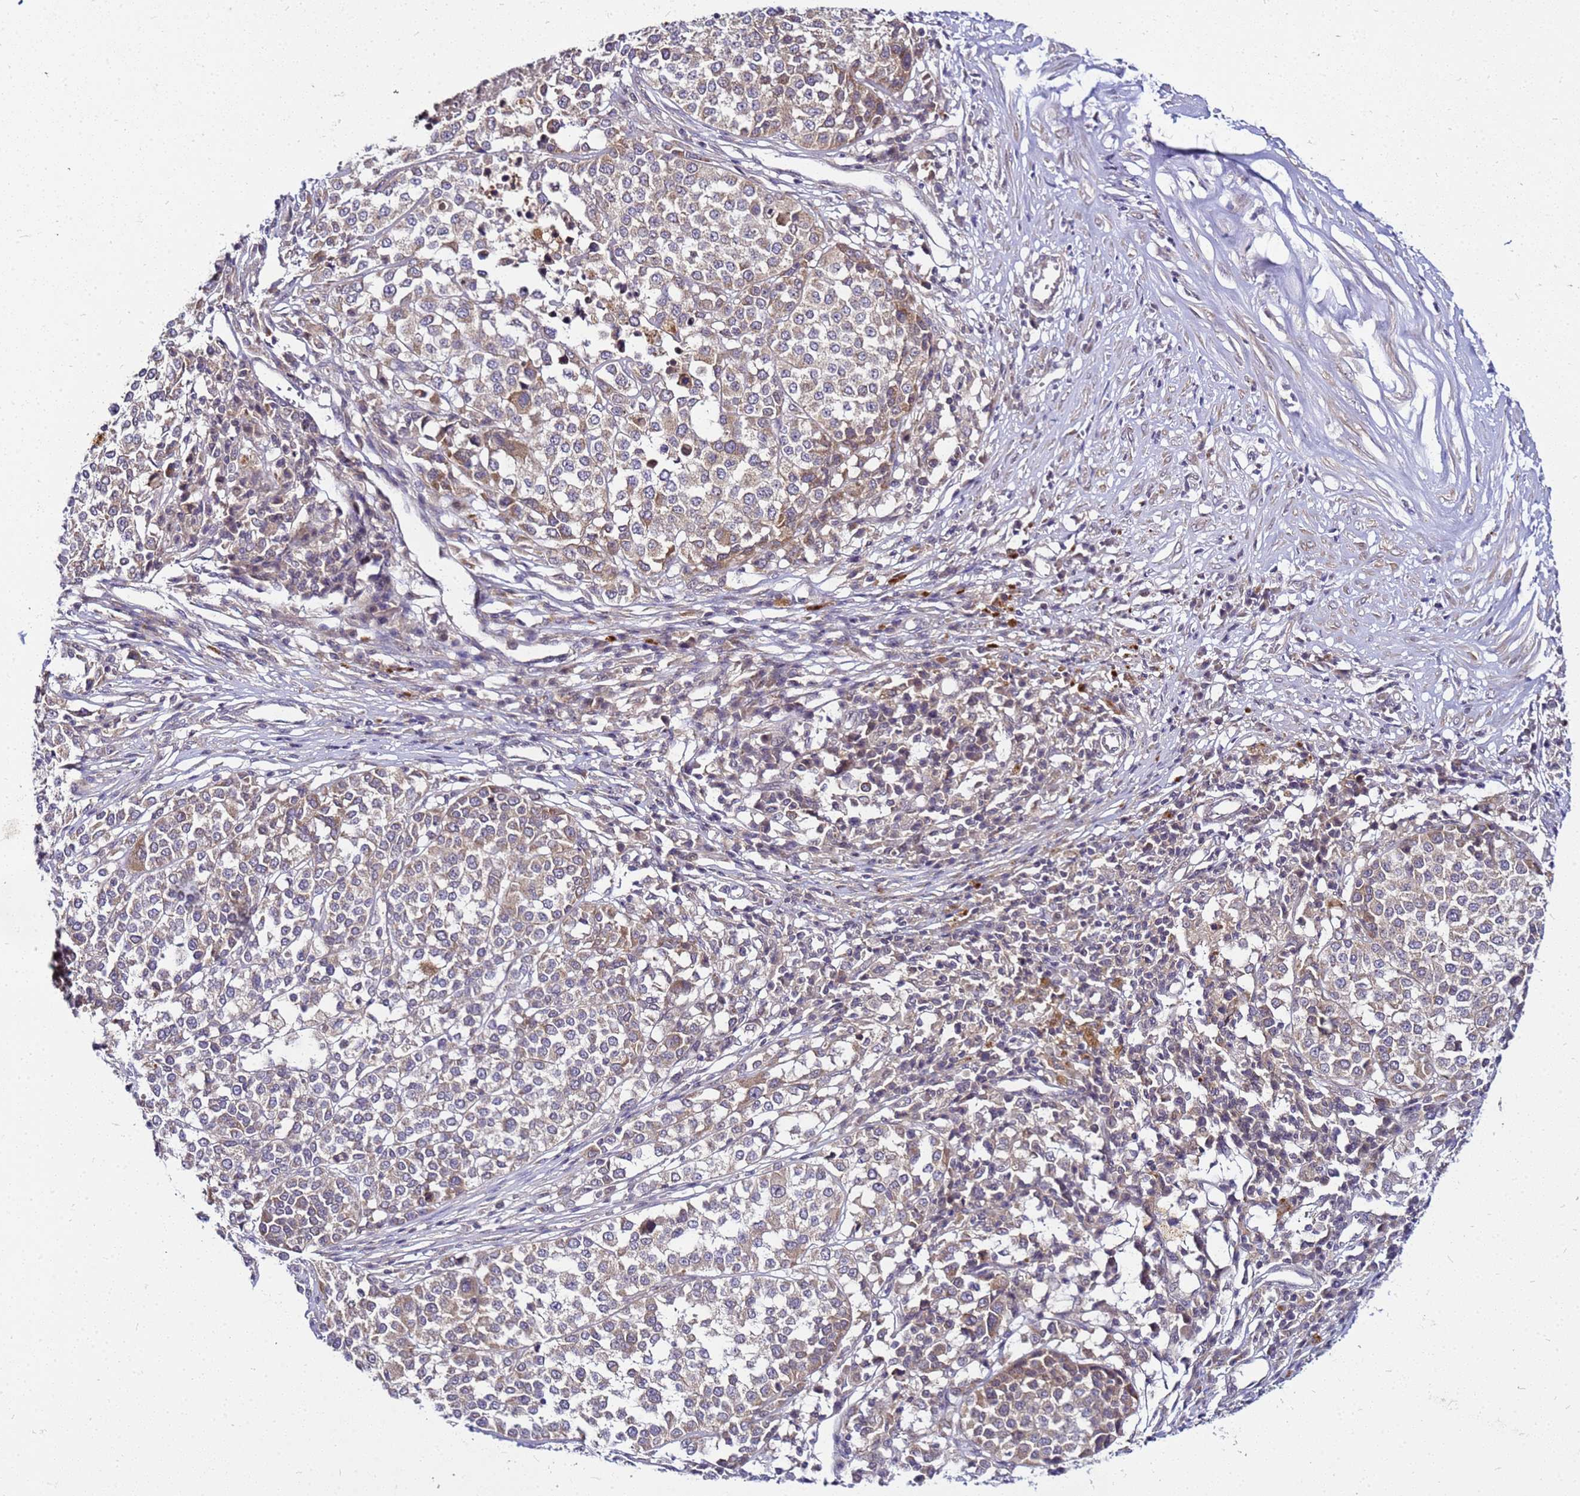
{"staining": {"intensity": "weak", "quantity": ">75%", "location": "cytoplasmic/membranous"}, "tissue": "melanoma", "cell_type": "Tumor cells", "image_type": "cancer", "snomed": [{"axis": "morphology", "description": "Malignant melanoma, Metastatic site"}, {"axis": "topography", "description": "Lymph node"}], "caption": "Human melanoma stained with a protein marker demonstrates weak staining in tumor cells.", "gene": "SAT1", "patient": {"sex": "male", "age": 44}}